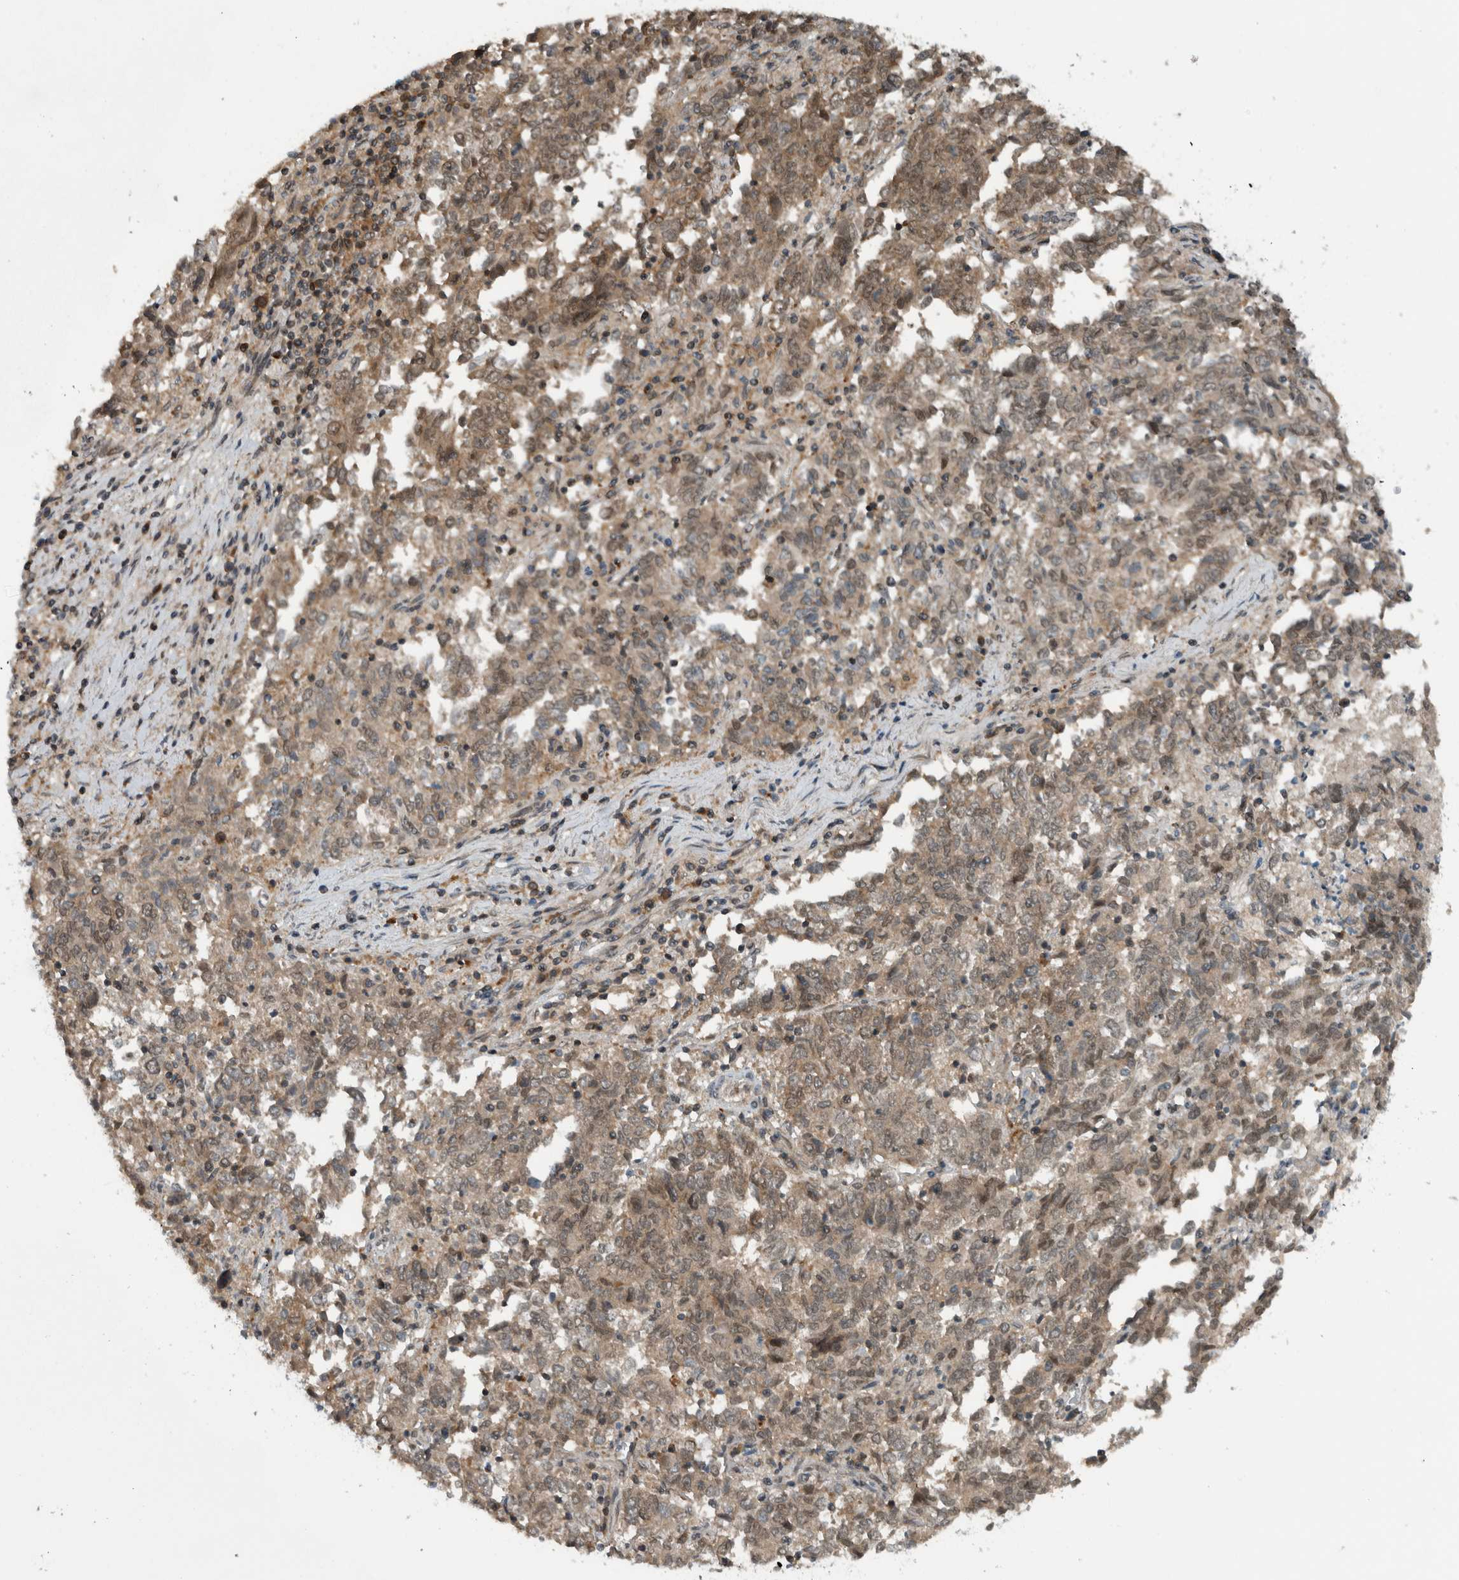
{"staining": {"intensity": "weak", "quantity": ">75%", "location": "cytoplasmic/membranous"}, "tissue": "endometrial cancer", "cell_type": "Tumor cells", "image_type": "cancer", "snomed": [{"axis": "morphology", "description": "Adenocarcinoma, NOS"}, {"axis": "topography", "description": "Endometrium"}], "caption": "The immunohistochemical stain highlights weak cytoplasmic/membranous expression in tumor cells of endometrial cancer (adenocarcinoma) tissue.", "gene": "SPAG7", "patient": {"sex": "female", "age": 80}}